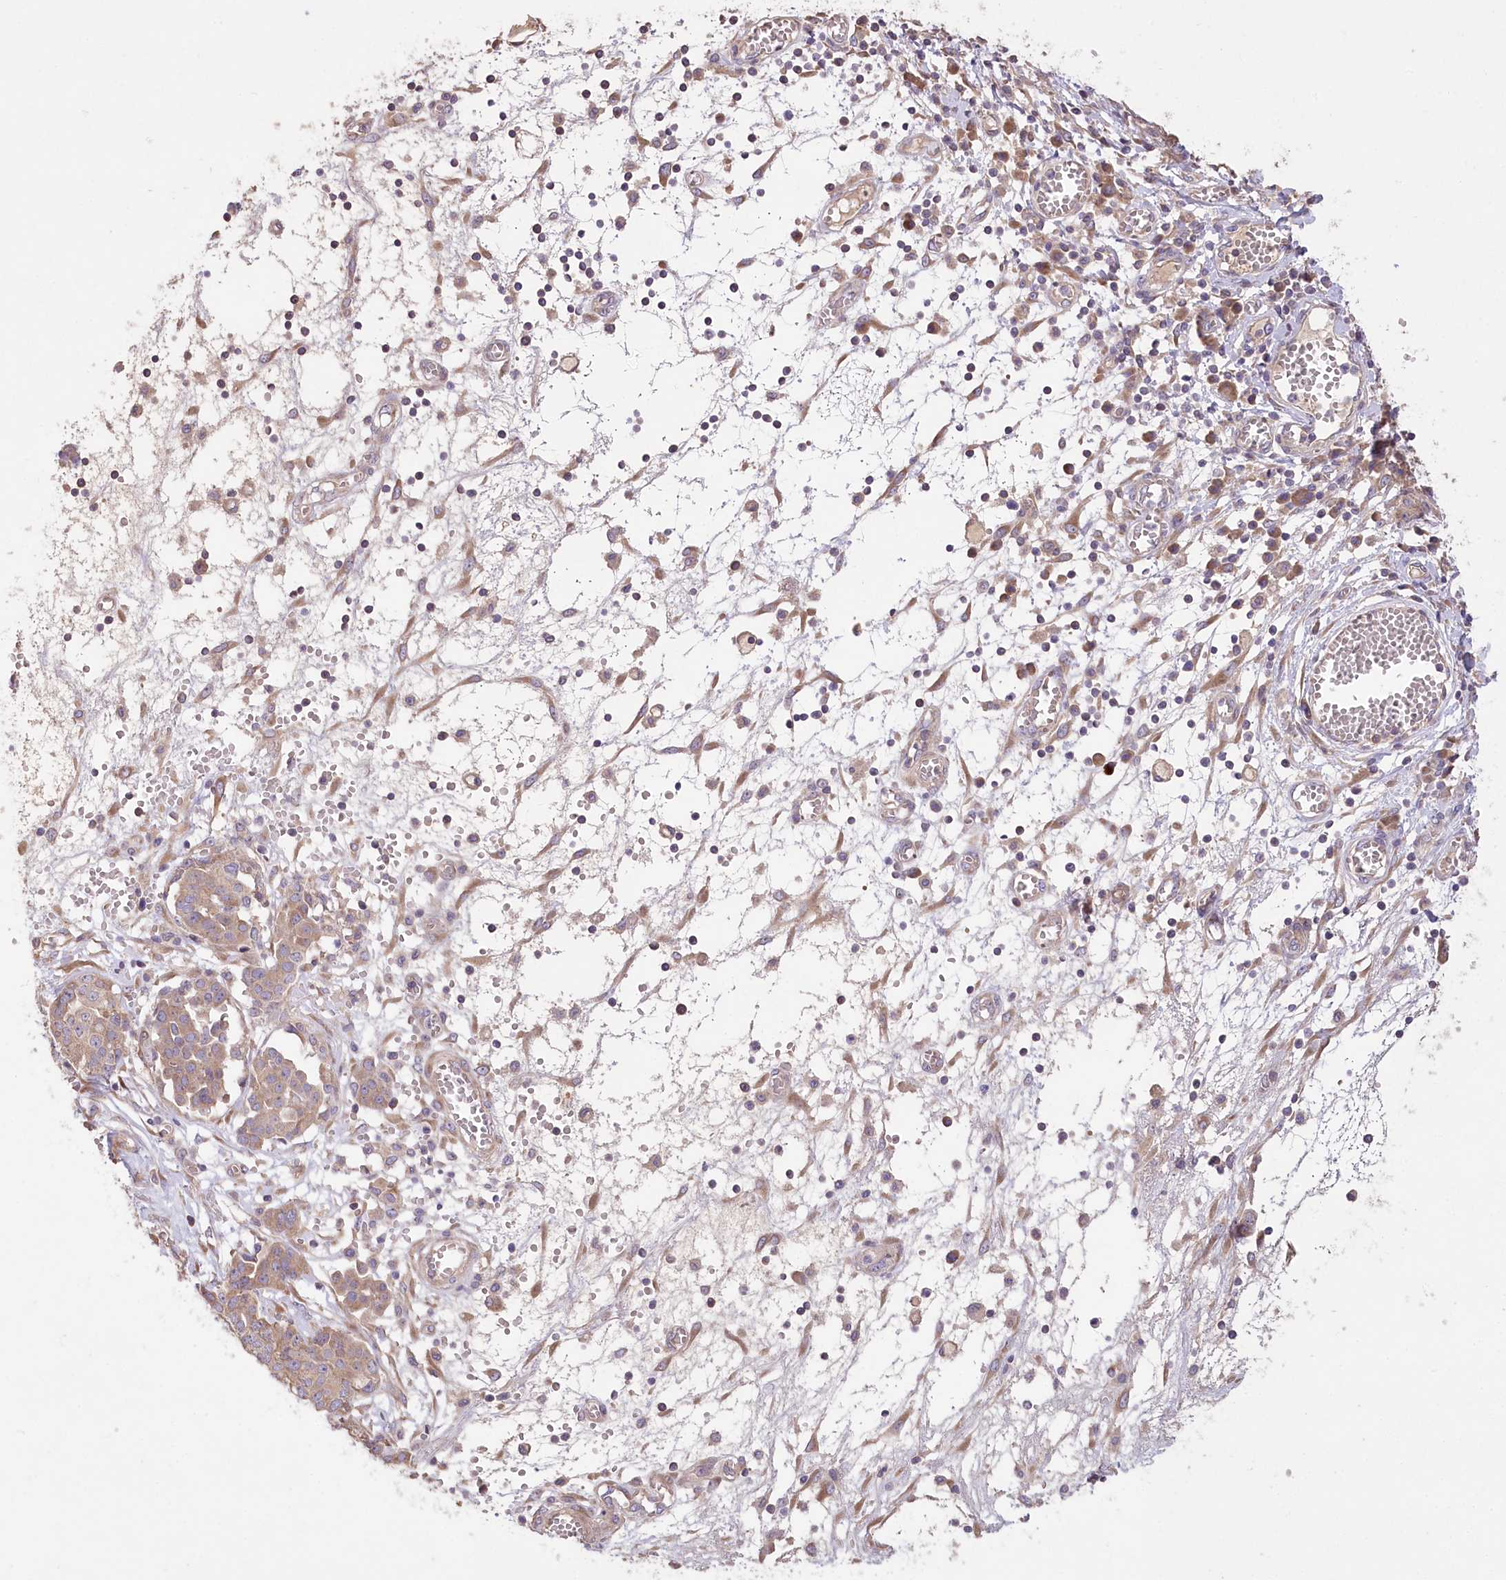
{"staining": {"intensity": "weak", "quantity": ">75%", "location": "cytoplasmic/membranous"}, "tissue": "ovarian cancer", "cell_type": "Tumor cells", "image_type": "cancer", "snomed": [{"axis": "morphology", "description": "Cystadenocarcinoma, serous, NOS"}, {"axis": "topography", "description": "Soft tissue"}, {"axis": "topography", "description": "Ovary"}], "caption": "IHC of human ovarian cancer (serous cystadenocarcinoma) displays low levels of weak cytoplasmic/membranous expression in about >75% of tumor cells. (DAB (3,3'-diaminobenzidine) = brown stain, brightfield microscopy at high magnification).", "gene": "PBLD", "patient": {"sex": "female", "age": 57}}